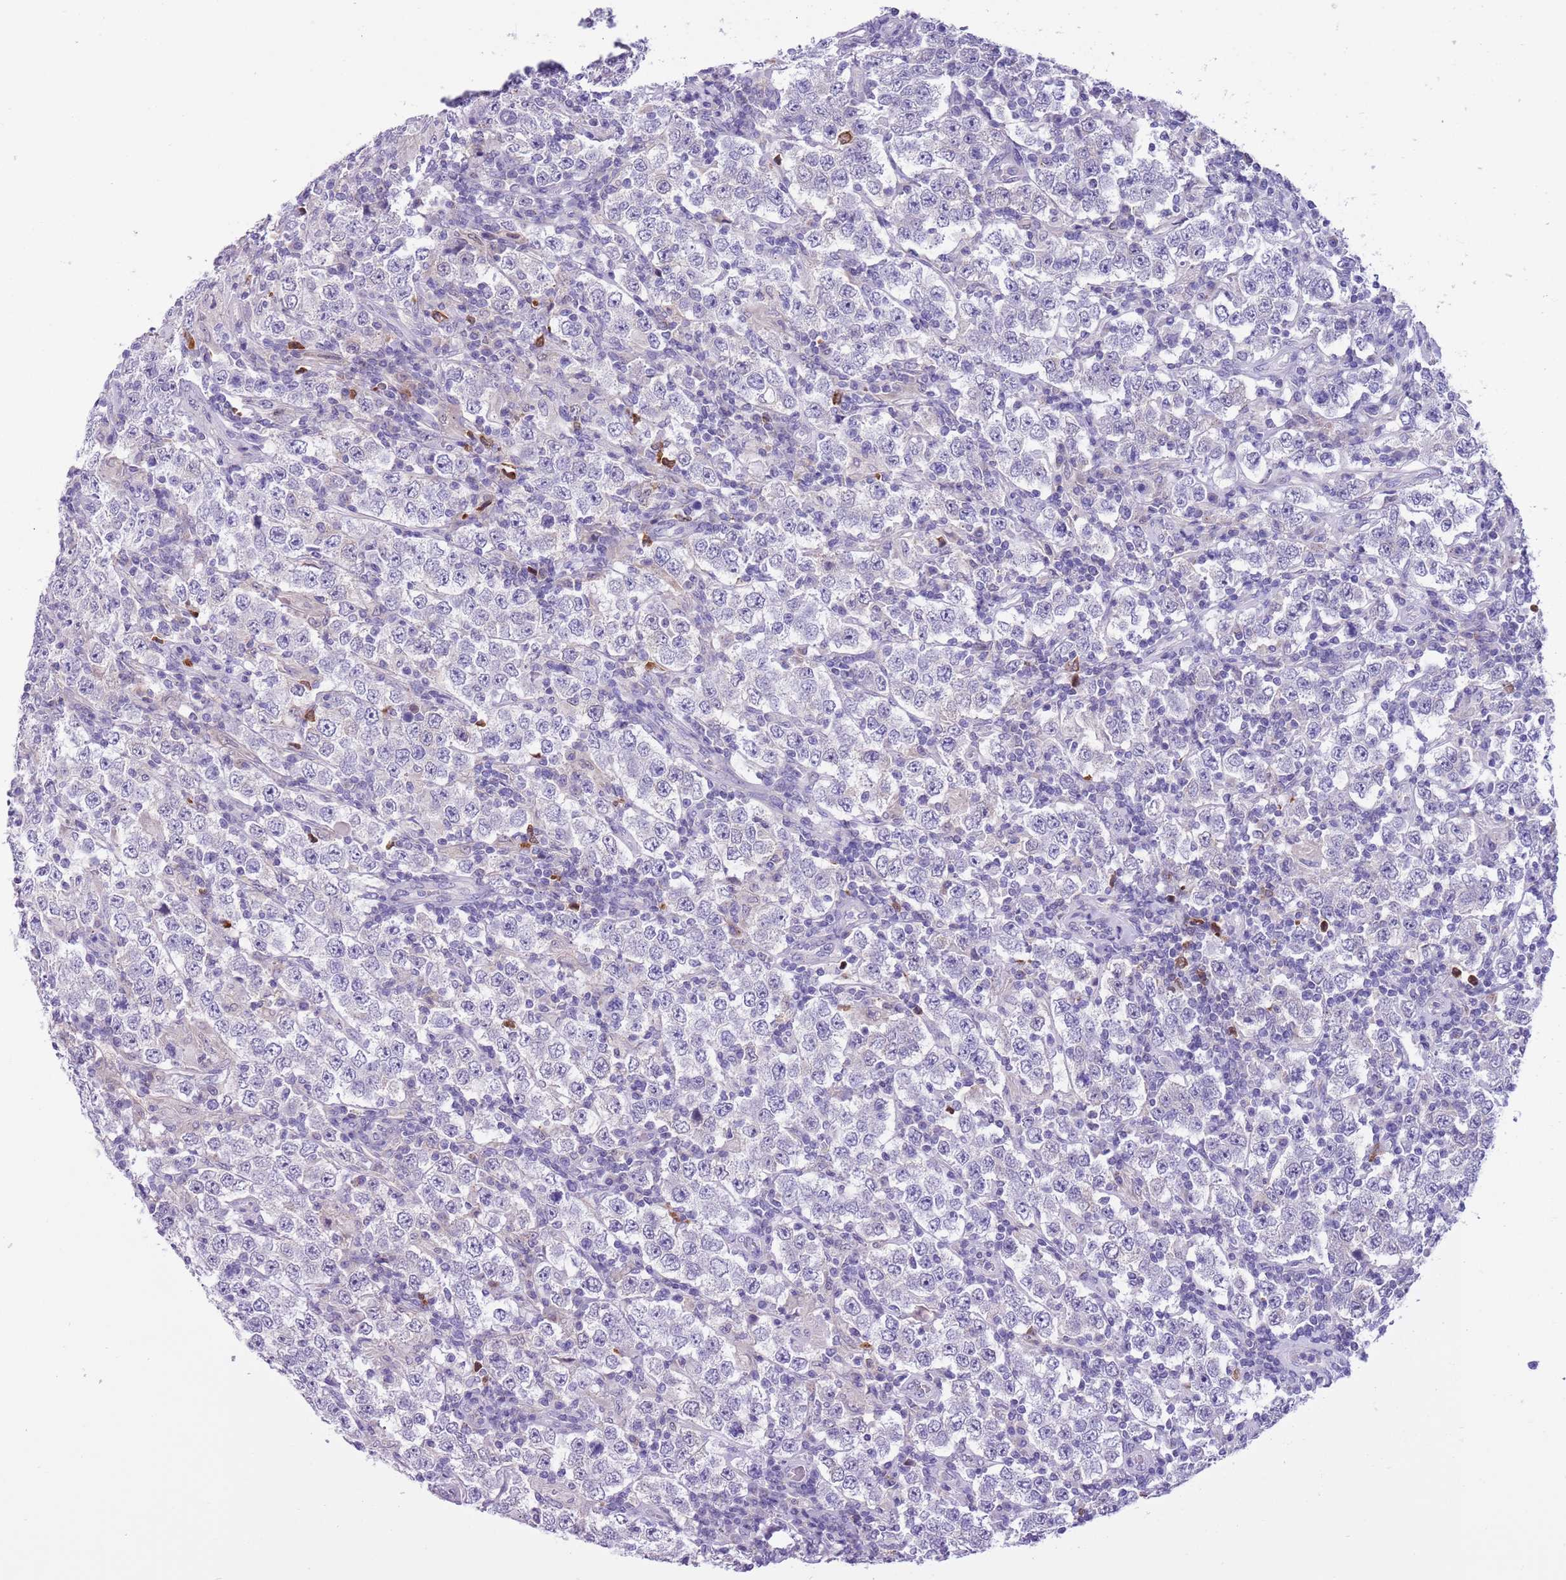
{"staining": {"intensity": "negative", "quantity": "none", "location": "none"}, "tissue": "testis cancer", "cell_type": "Tumor cells", "image_type": "cancer", "snomed": [{"axis": "morphology", "description": "Normal tissue, NOS"}, {"axis": "morphology", "description": "Urothelial carcinoma, High grade"}, {"axis": "morphology", "description": "Seminoma, NOS"}, {"axis": "morphology", "description": "Carcinoma, Embryonal, NOS"}, {"axis": "topography", "description": "Urinary bladder"}, {"axis": "topography", "description": "Testis"}], "caption": "Image shows no significant protein positivity in tumor cells of testis cancer (urothelial carcinoma (high-grade)). (DAB (3,3'-diaminobenzidine) immunohistochemistry (IHC), high magnification).", "gene": "PFKFB2", "patient": {"sex": "male", "age": 41}}